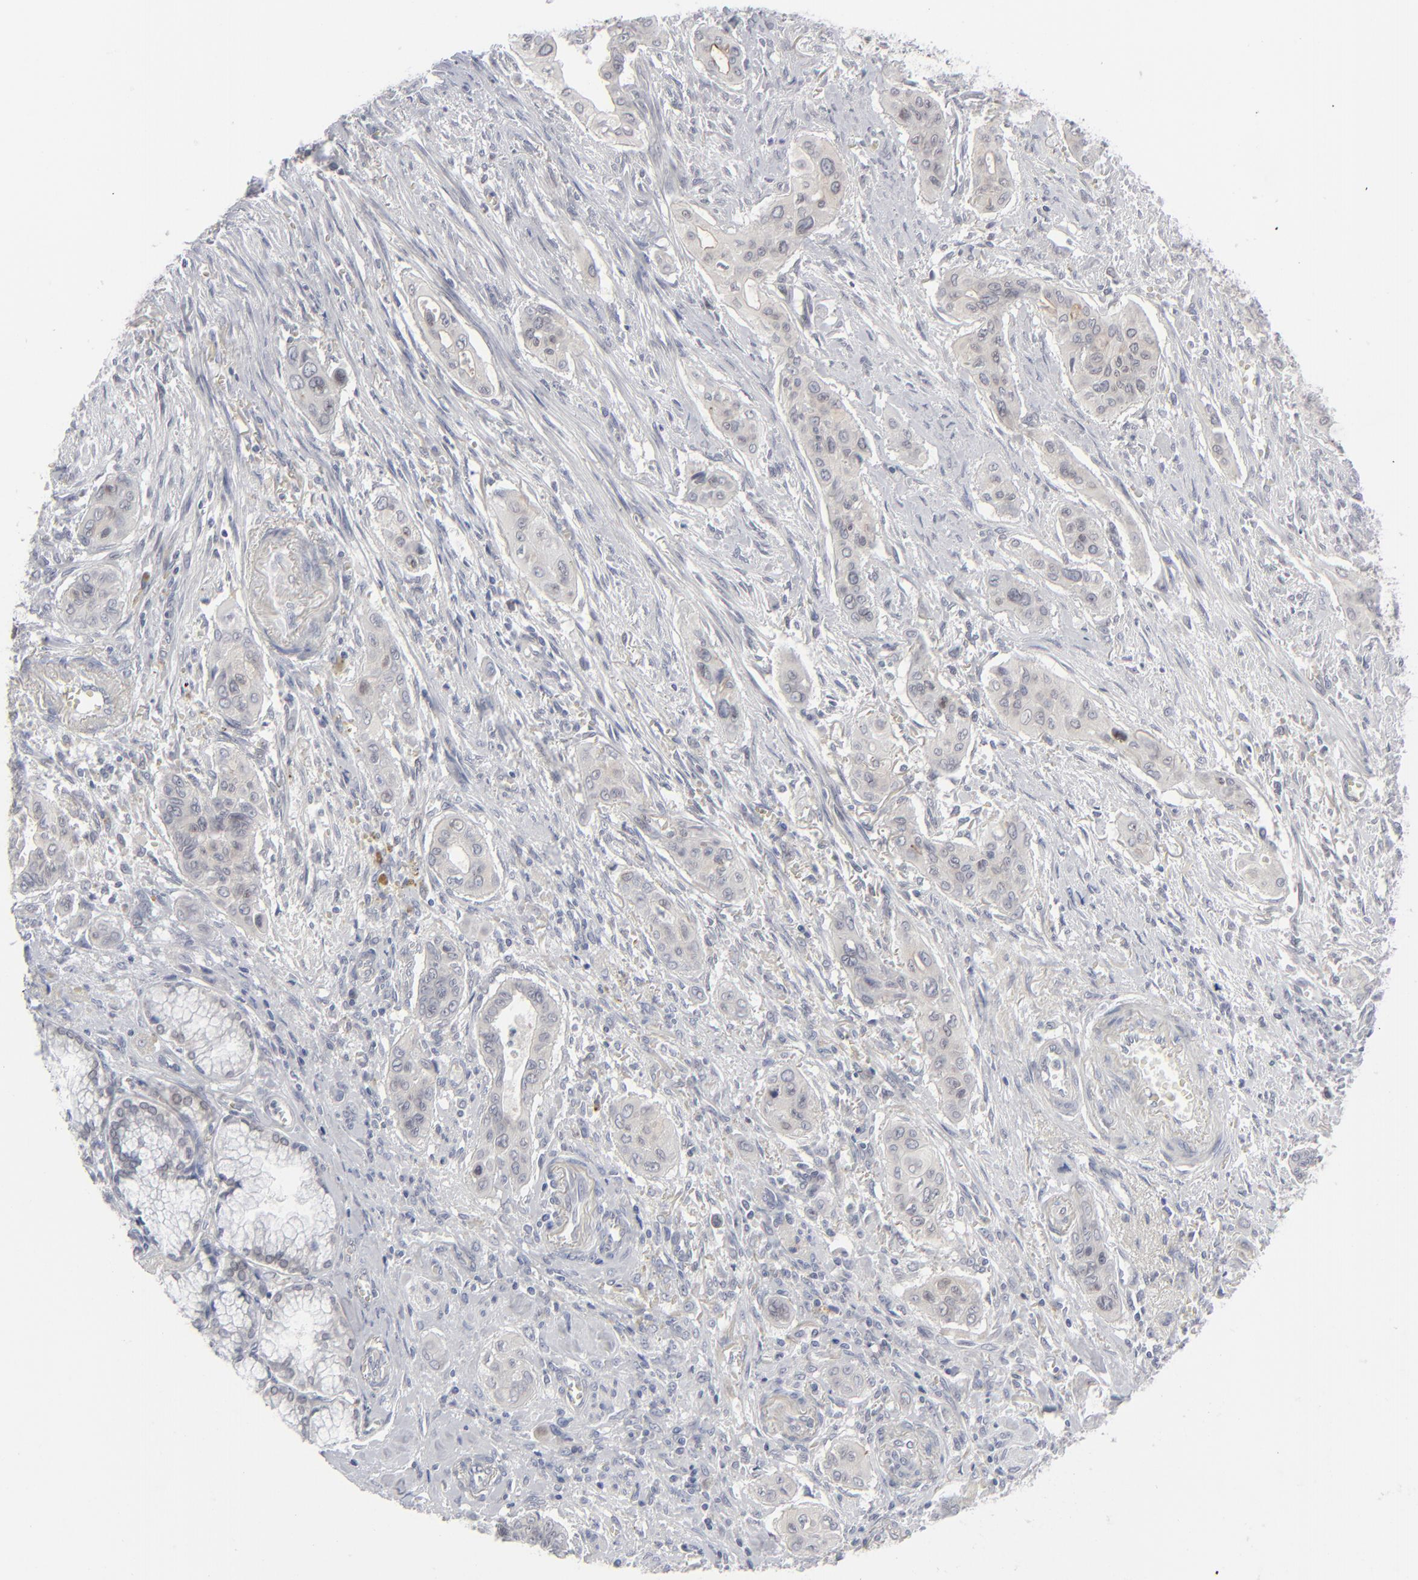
{"staining": {"intensity": "negative", "quantity": "none", "location": "none"}, "tissue": "pancreatic cancer", "cell_type": "Tumor cells", "image_type": "cancer", "snomed": [{"axis": "morphology", "description": "Adenocarcinoma, NOS"}, {"axis": "topography", "description": "Pancreas"}], "caption": "Histopathology image shows no significant protein expression in tumor cells of adenocarcinoma (pancreatic).", "gene": "NUP88", "patient": {"sex": "male", "age": 77}}